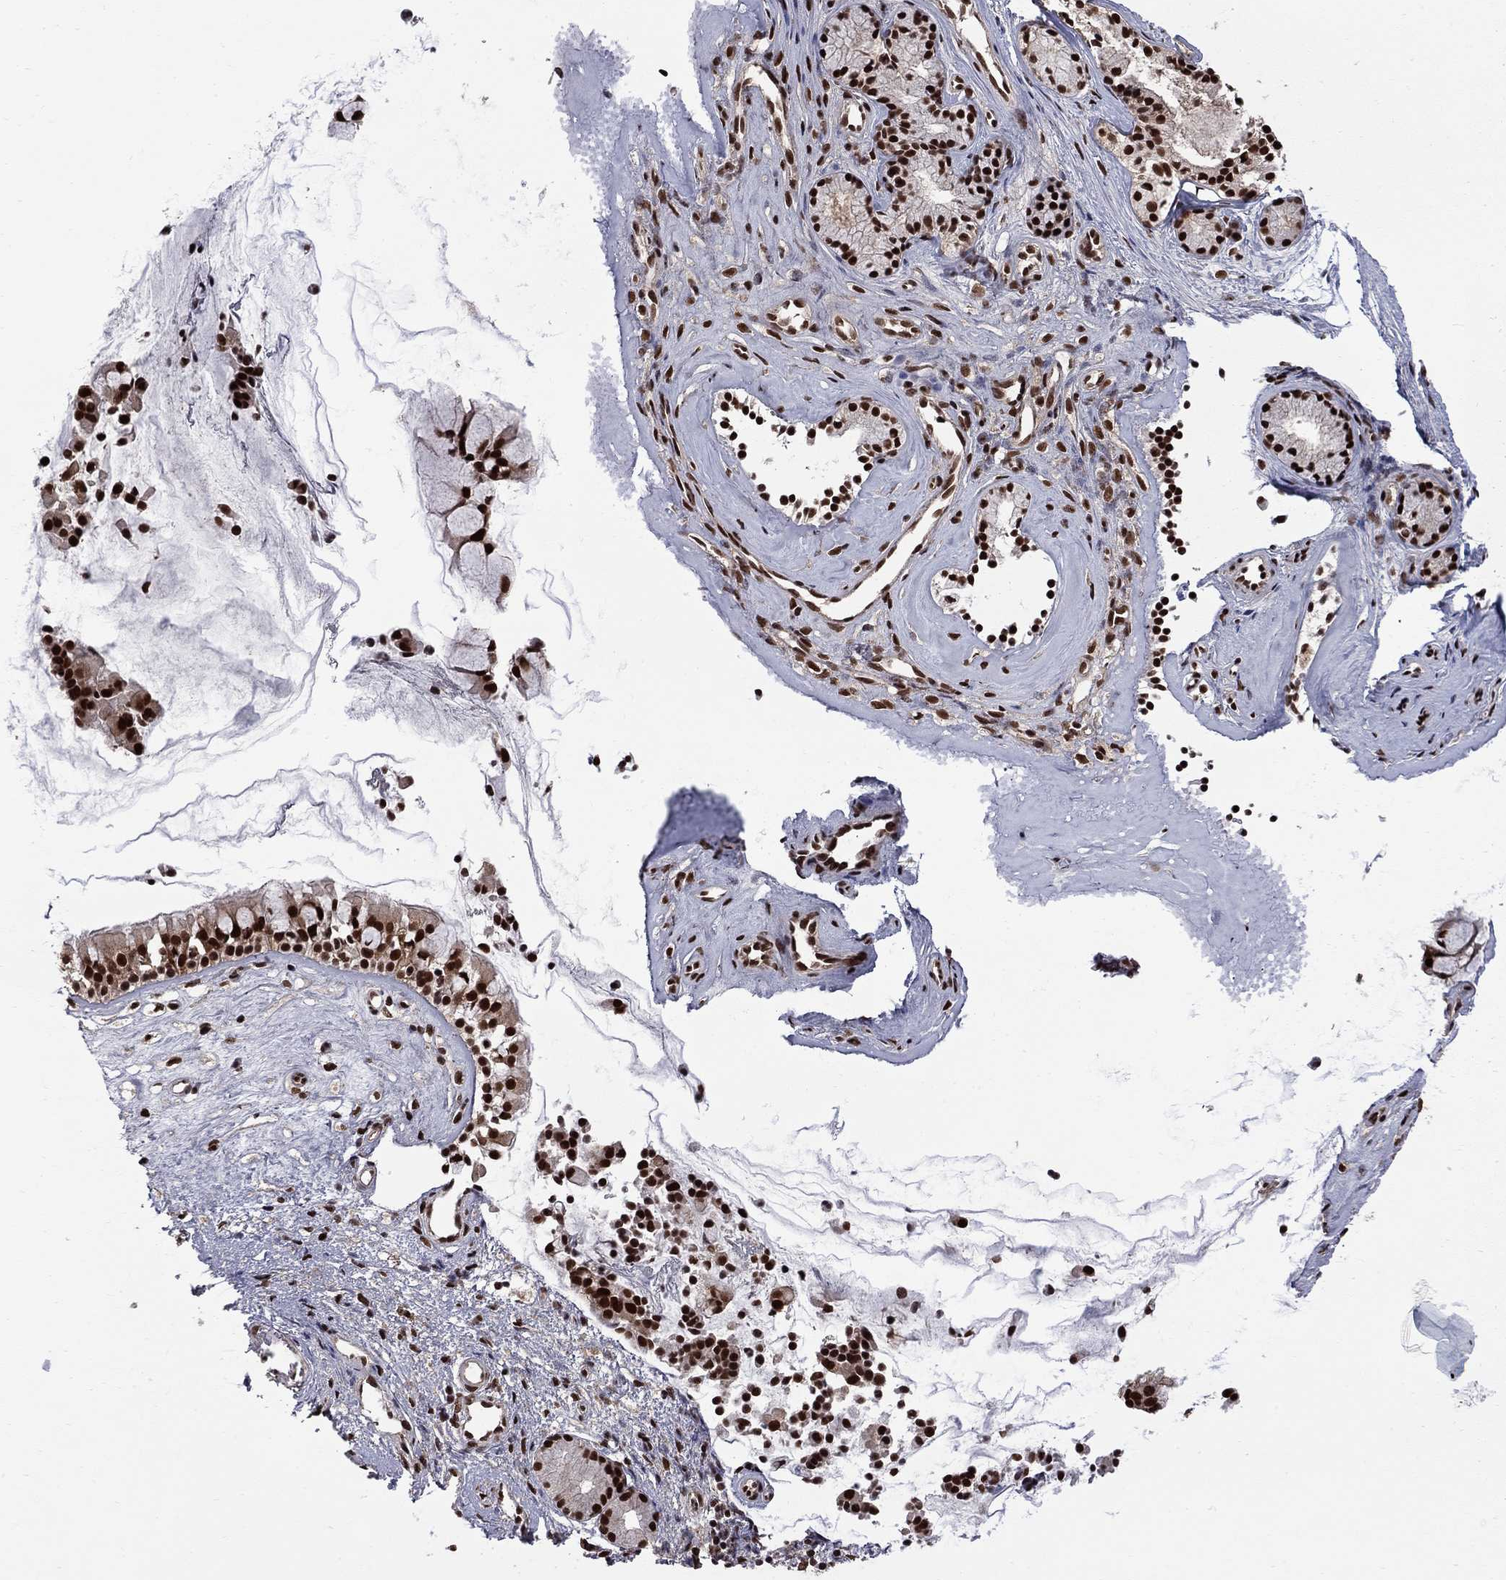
{"staining": {"intensity": "strong", "quantity": ">75%", "location": "nuclear"}, "tissue": "nasopharynx", "cell_type": "Respiratory epithelial cells", "image_type": "normal", "snomed": [{"axis": "morphology", "description": "Normal tissue, NOS"}, {"axis": "topography", "description": "Nasopharynx"}], "caption": "Immunohistochemistry (IHC) of benign nasopharynx reveals high levels of strong nuclear staining in approximately >75% of respiratory epithelial cells.", "gene": "MED25", "patient": {"sex": "female", "age": 52}}